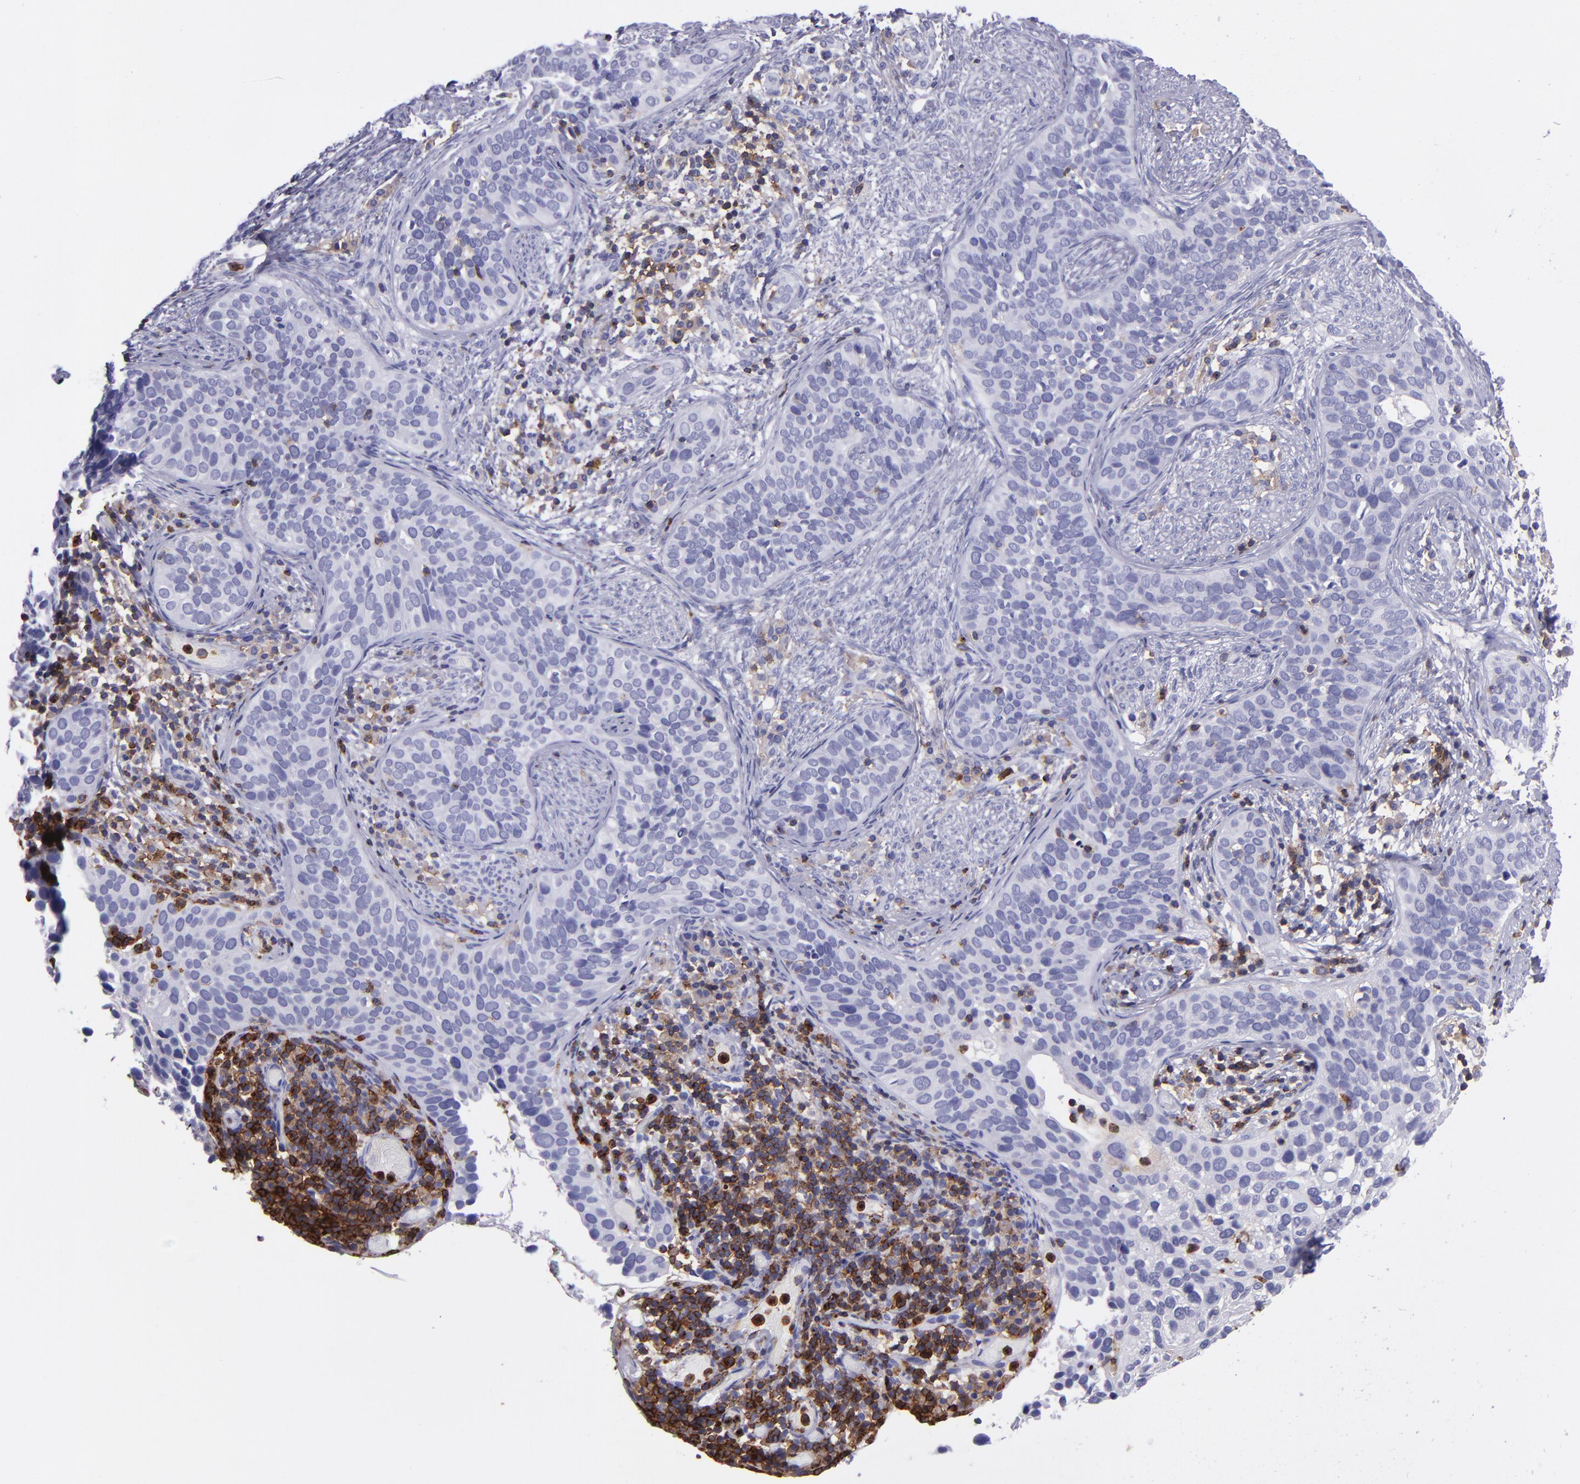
{"staining": {"intensity": "negative", "quantity": "none", "location": "none"}, "tissue": "cervical cancer", "cell_type": "Tumor cells", "image_type": "cancer", "snomed": [{"axis": "morphology", "description": "Squamous cell carcinoma, NOS"}, {"axis": "topography", "description": "Cervix"}], "caption": "The image exhibits no significant positivity in tumor cells of squamous cell carcinoma (cervical). The staining is performed using DAB brown chromogen with nuclei counter-stained in using hematoxylin.", "gene": "ICAM3", "patient": {"sex": "female", "age": 31}}